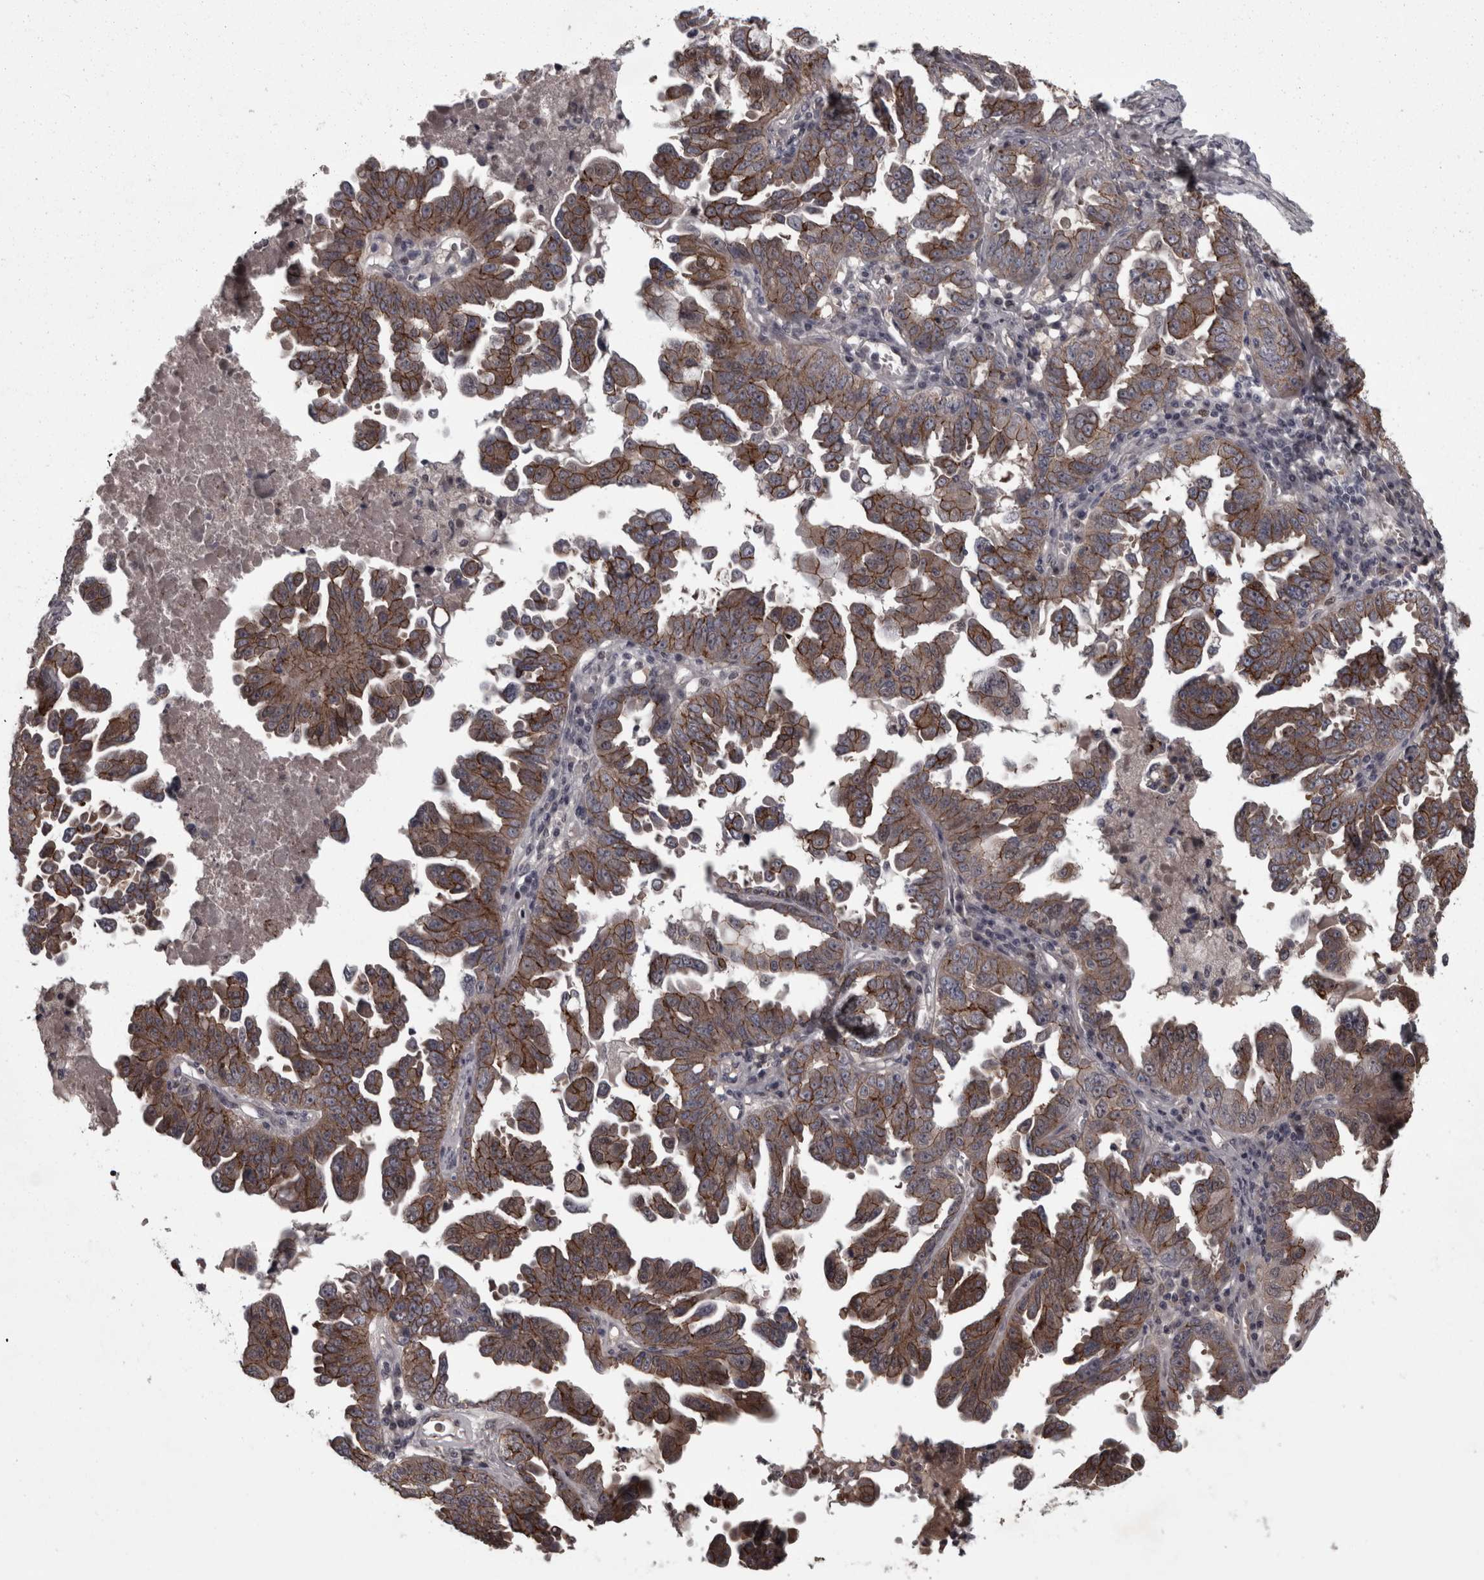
{"staining": {"intensity": "moderate", "quantity": "25%-75%", "location": "cytoplasmic/membranous"}, "tissue": "ovarian cancer", "cell_type": "Tumor cells", "image_type": "cancer", "snomed": [{"axis": "morphology", "description": "Carcinoma, endometroid"}, {"axis": "topography", "description": "Ovary"}], "caption": "Ovarian endometroid carcinoma tissue displays moderate cytoplasmic/membranous staining in approximately 25%-75% of tumor cells", "gene": "PCDH17", "patient": {"sex": "female", "age": 62}}